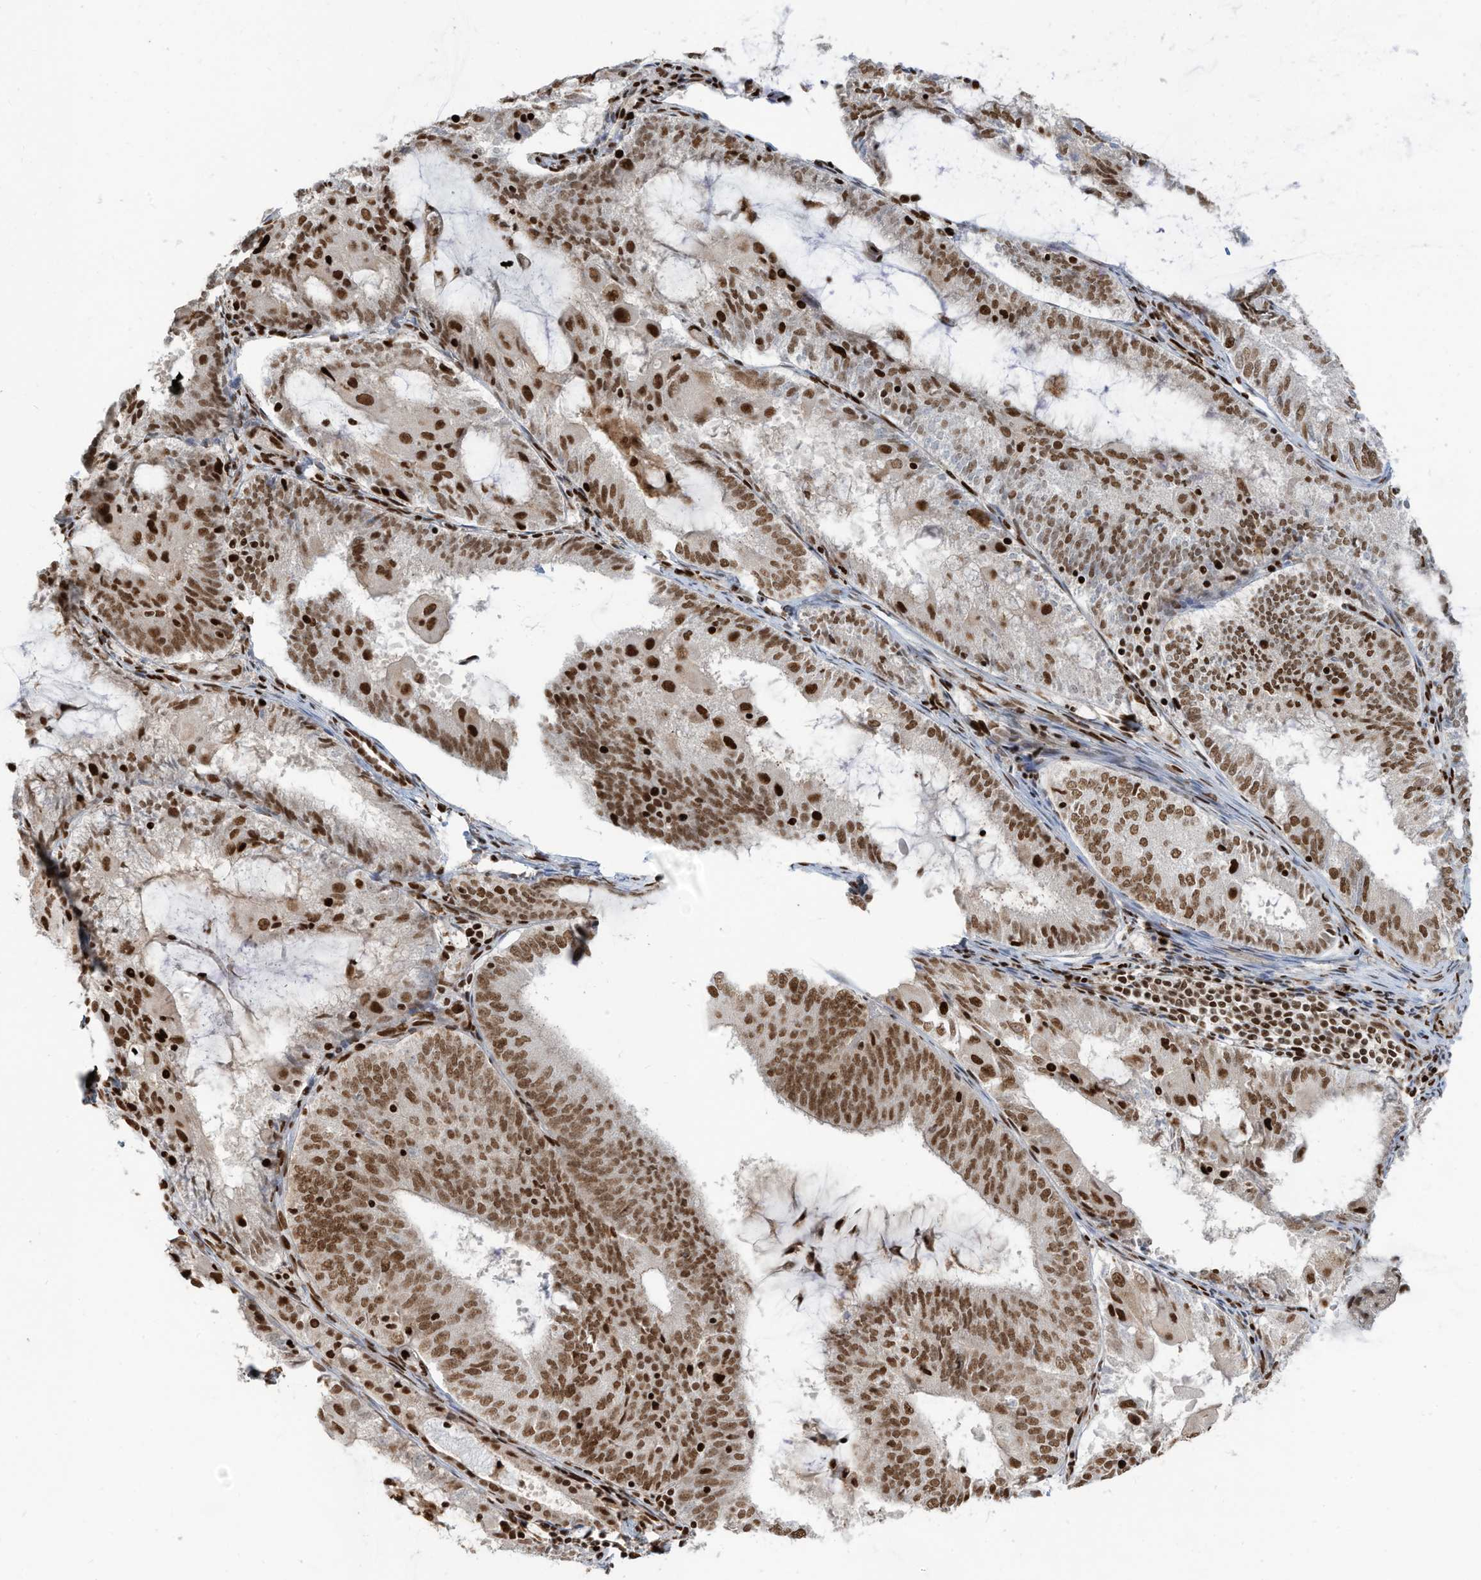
{"staining": {"intensity": "moderate", "quantity": ">75%", "location": "nuclear"}, "tissue": "endometrial cancer", "cell_type": "Tumor cells", "image_type": "cancer", "snomed": [{"axis": "morphology", "description": "Adenocarcinoma, NOS"}, {"axis": "topography", "description": "Endometrium"}], "caption": "Immunohistochemical staining of endometrial cancer demonstrates medium levels of moderate nuclear protein positivity in about >75% of tumor cells.", "gene": "SAMD15", "patient": {"sex": "female", "age": 81}}